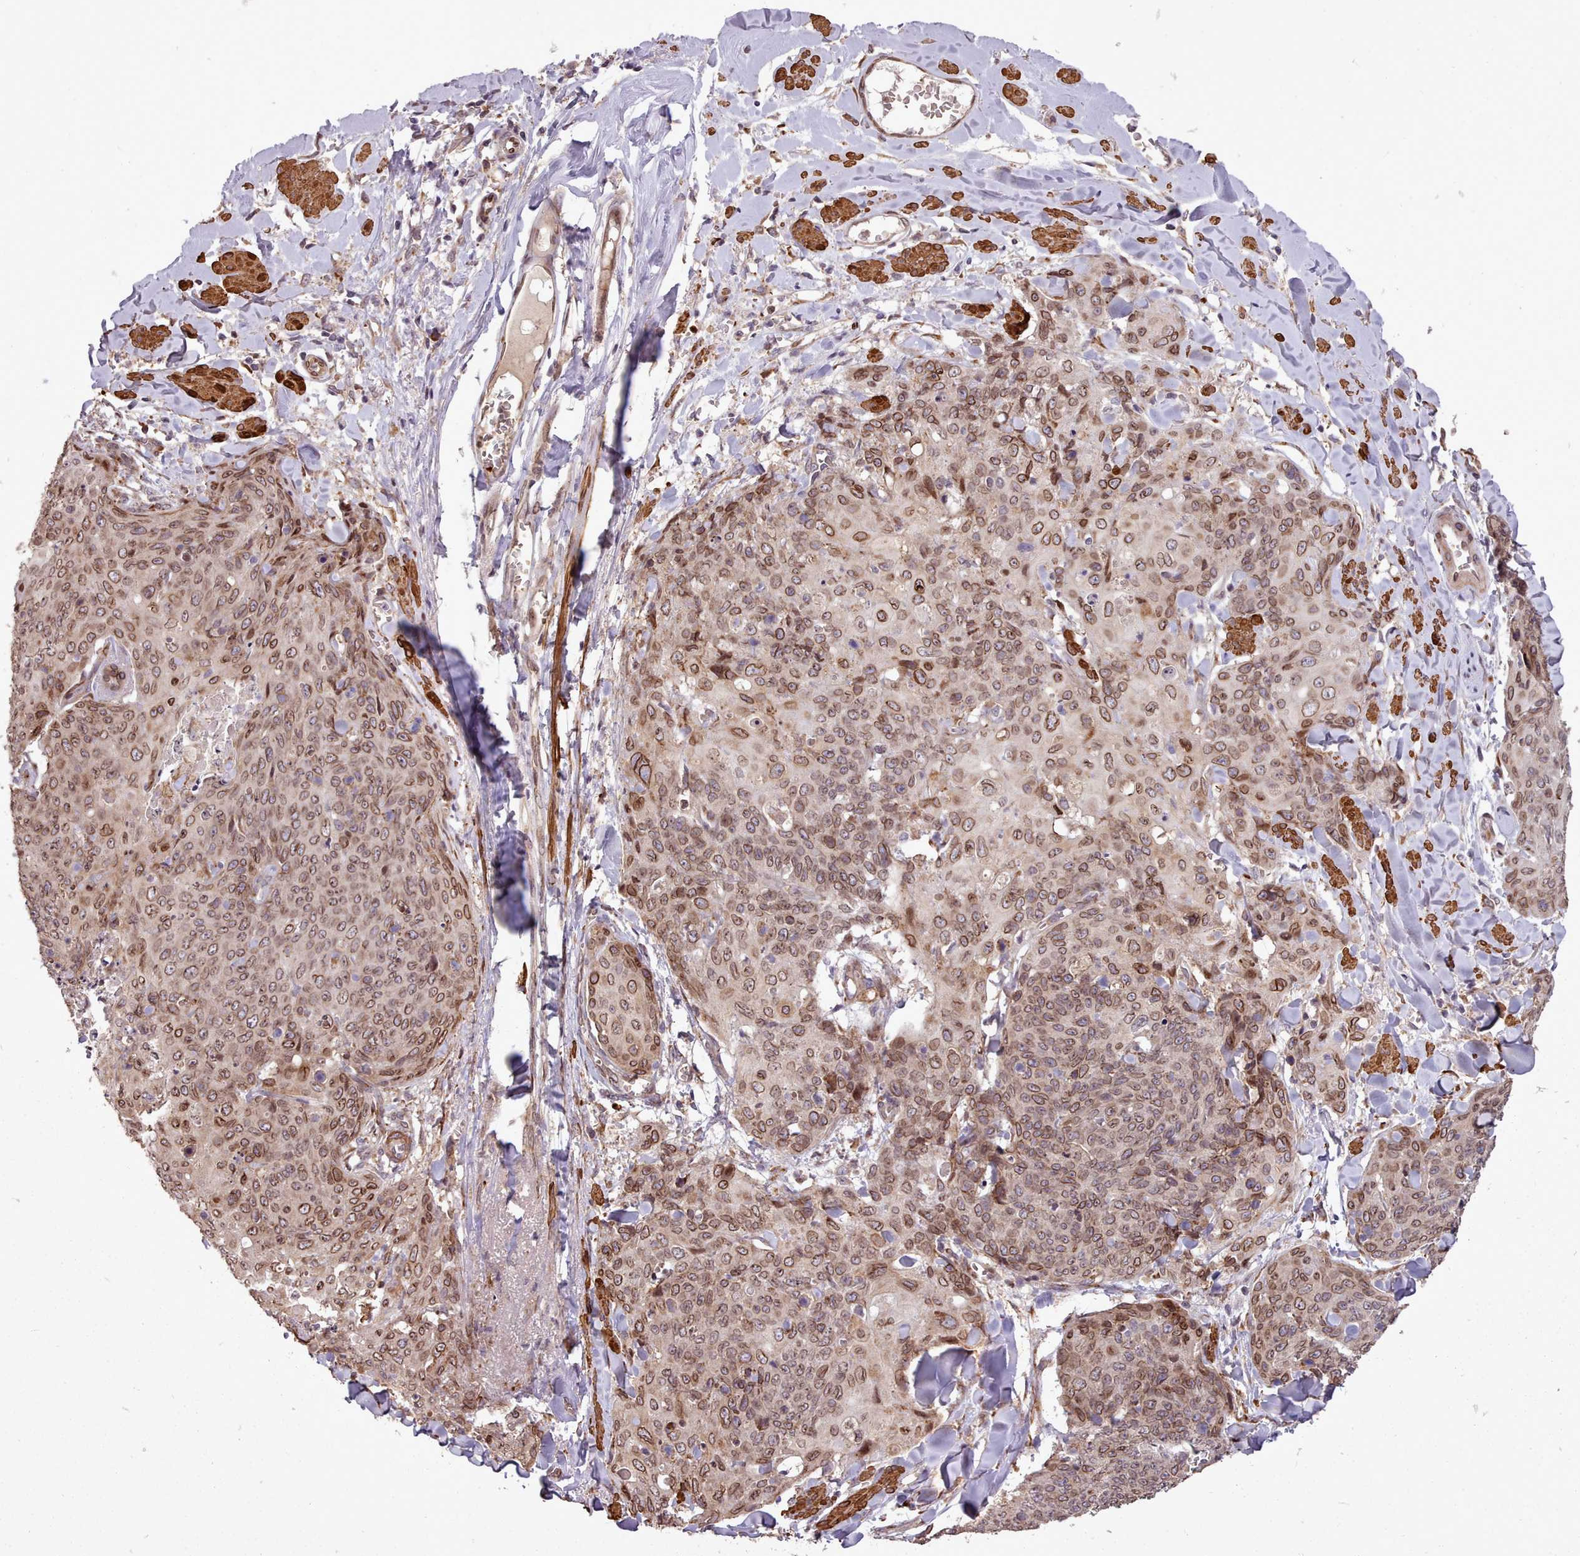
{"staining": {"intensity": "moderate", "quantity": ">75%", "location": "cytoplasmic/membranous,nuclear"}, "tissue": "skin cancer", "cell_type": "Tumor cells", "image_type": "cancer", "snomed": [{"axis": "morphology", "description": "Squamous cell carcinoma, NOS"}, {"axis": "topography", "description": "Skin"}, {"axis": "topography", "description": "Vulva"}], "caption": "Protein expression analysis of skin cancer shows moderate cytoplasmic/membranous and nuclear positivity in approximately >75% of tumor cells. (DAB (3,3'-diaminobenzidine) IHC, brown staining for protein, blue staining for nuclei).", "gene": "CABP1", "patient": {"sex": "female", "age": 85}}